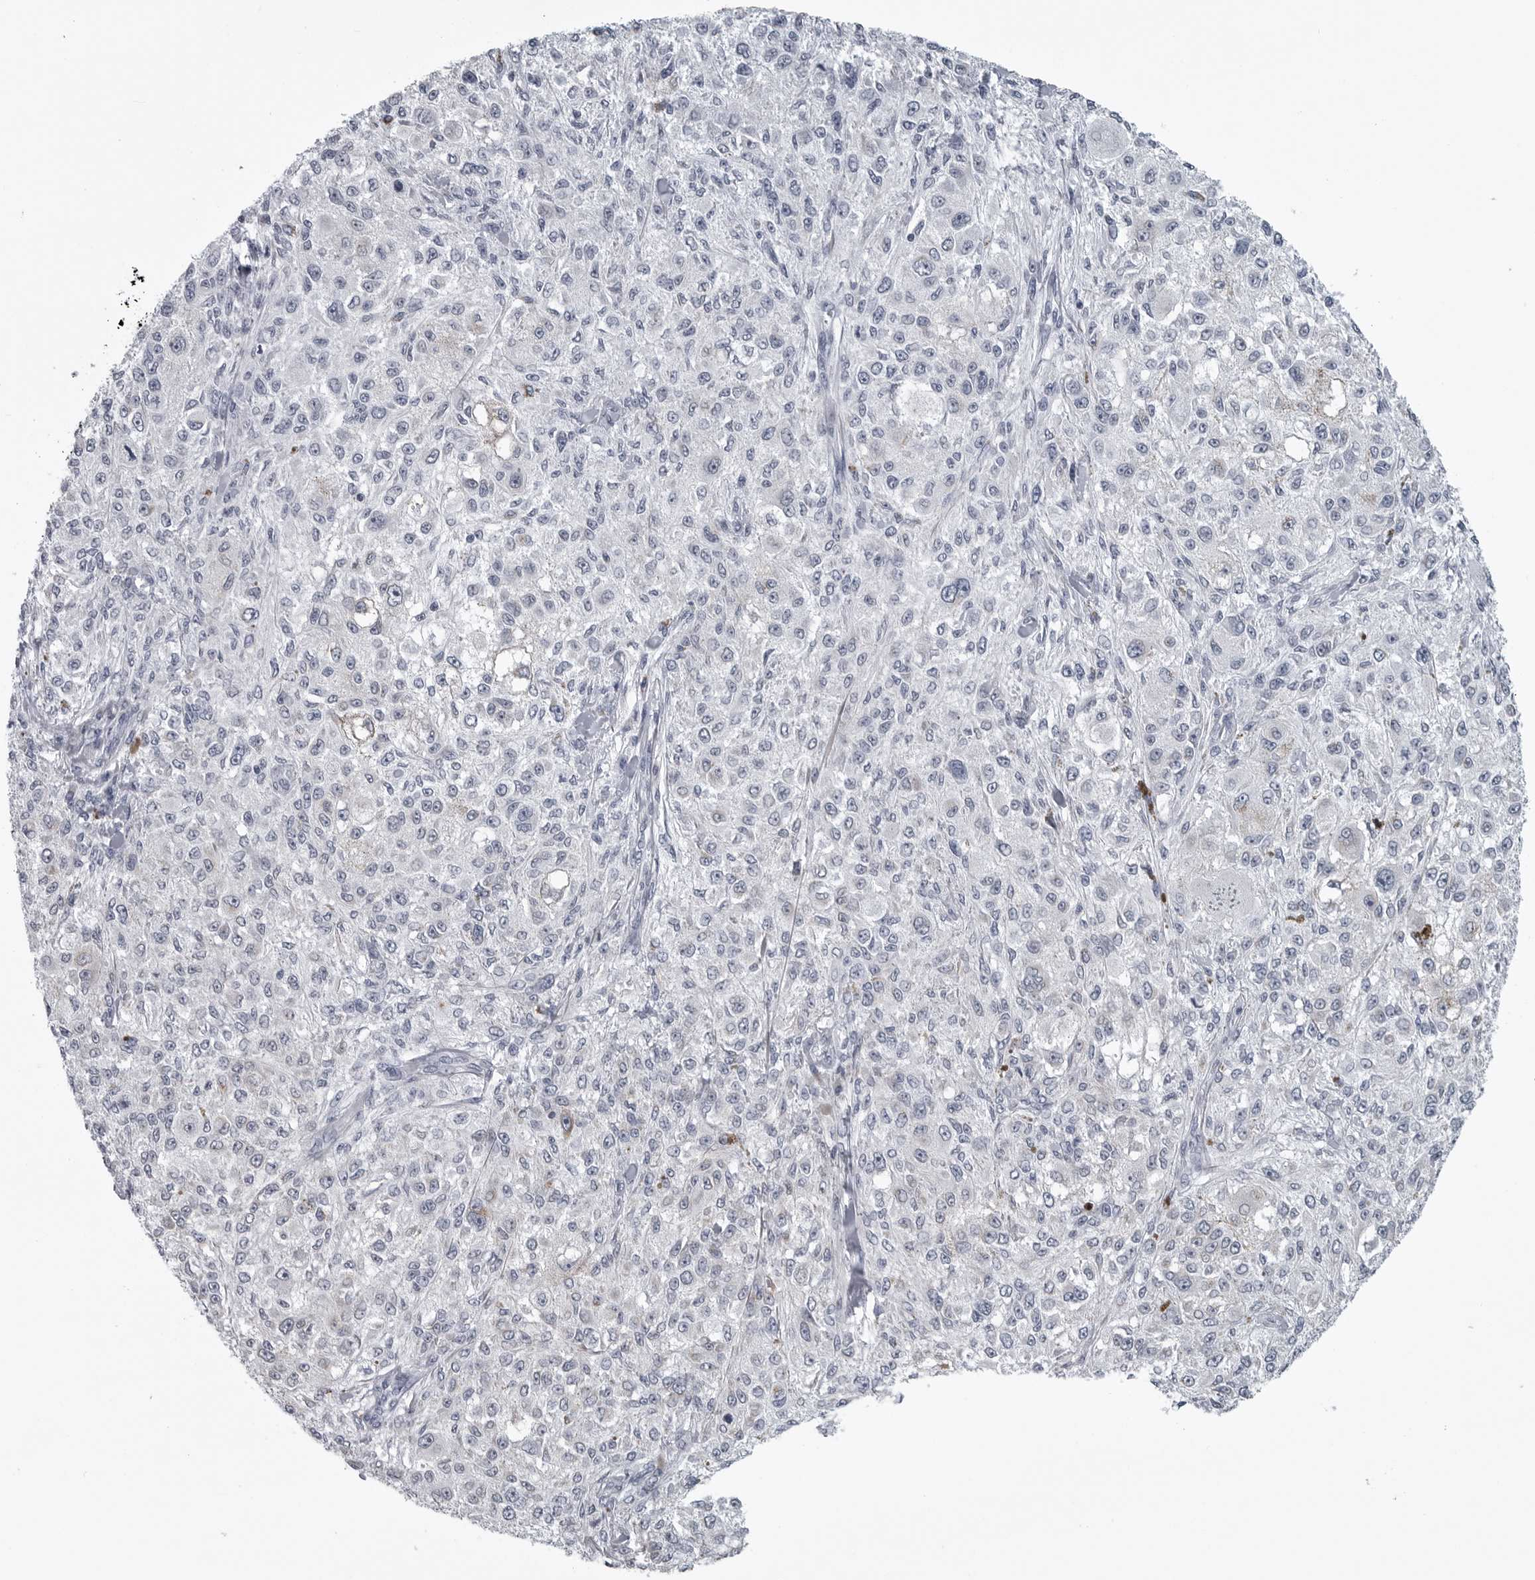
{"staining": {"intensity": "negative", "quantity": "none", "location": "none"}, "tissue": "melanoma", "cell_type": "Tumor cells", "image_type": "cancer", "snomed": [{"axis": "morphology", "description": "Necrosis, NOS"}, {"axis": "morphology", "description": "Malignant melanoma, NOS"}, {"axis": "topography", "description": "Skin"}], "caption": "Histopathology image shows no protein expression in tumor cells of malignant melanoma tissue.", "gene": "MYOC", "patient": {"sex": "female", "age": 87}}